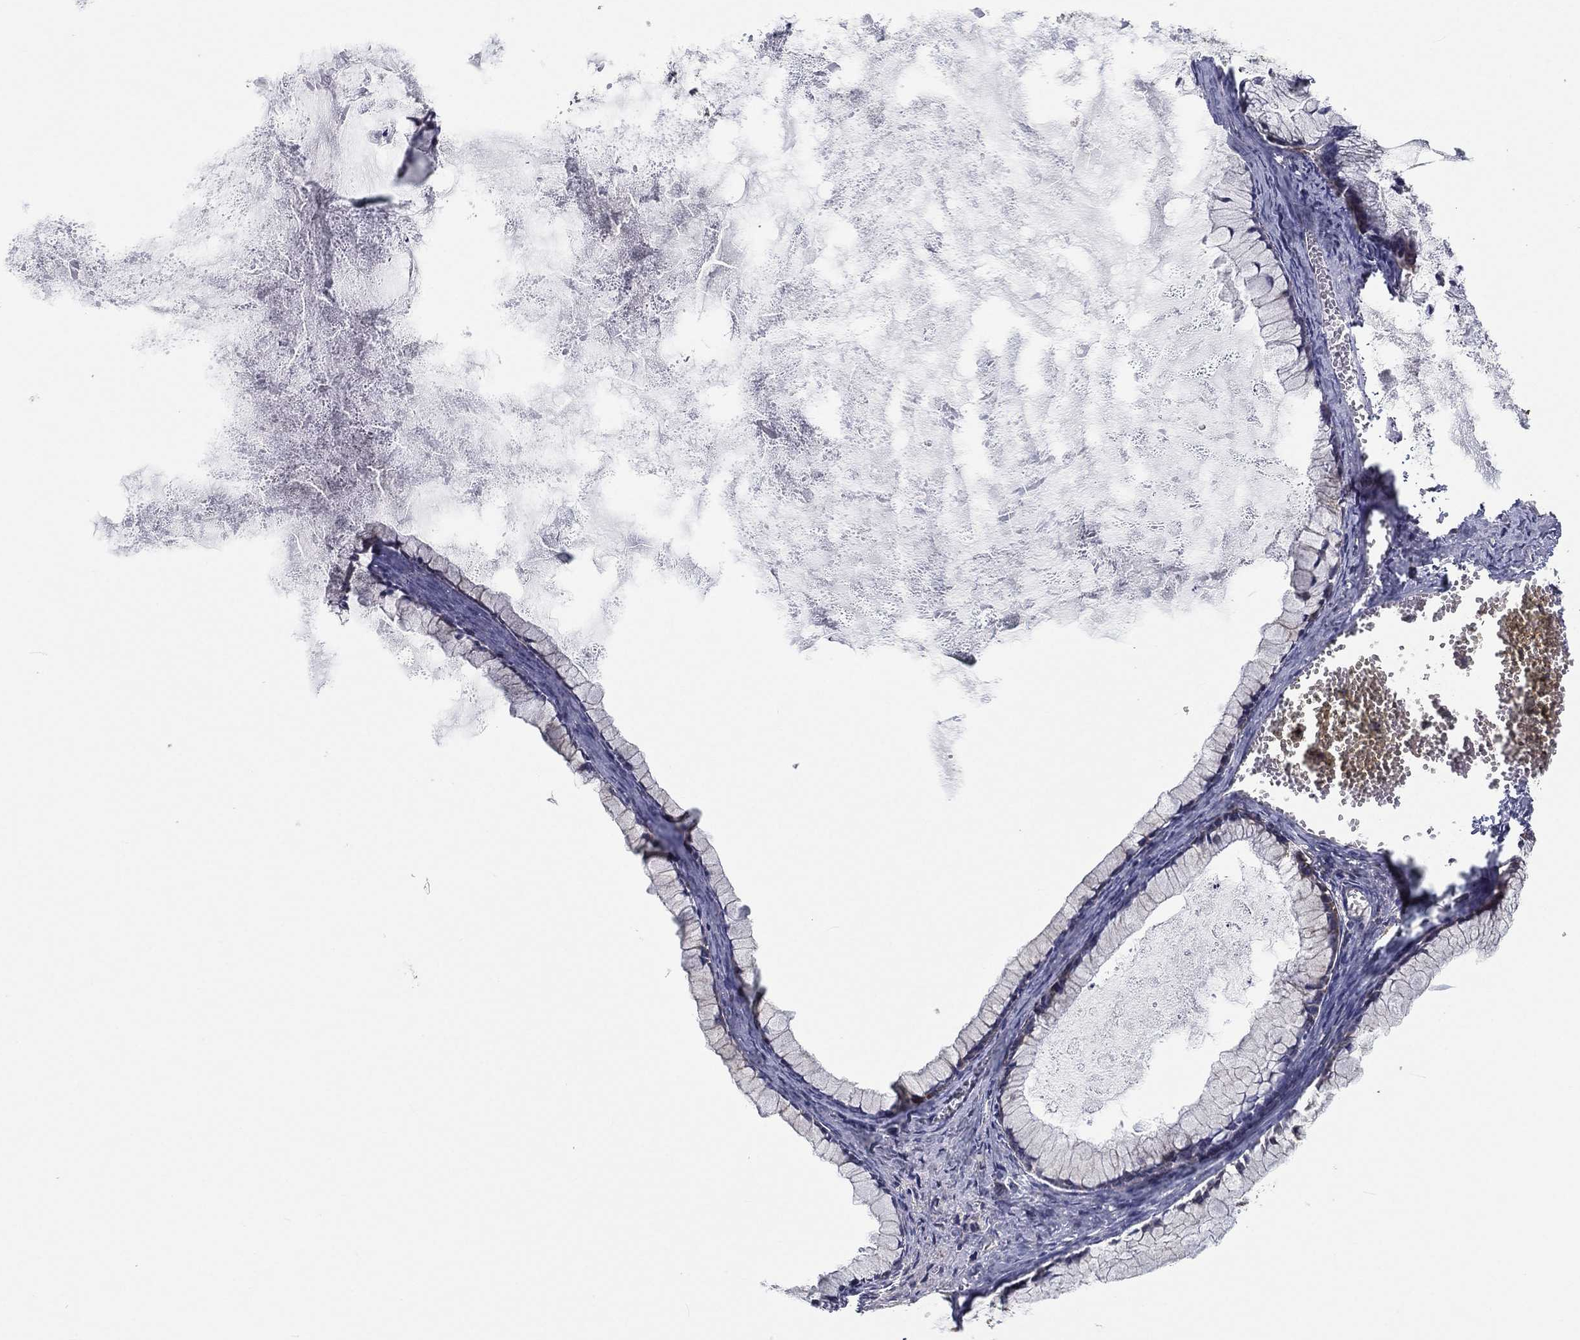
{"staining": {"intensity": "negative", "quantity": "none", "location": "none"}, "tissue": "ovarian cancer", "cell_type": "Tumor cells", "image_type": "cancer", "snomed": [{"axis": "morphology", "description": "Cystadenocarcinoma, mucinous, NOS"}, {"axis": "topography", "description": "Ovary"}], "caption": "Immunohistochemical staining of human mucinous cystadenocarcinoma (ovarian) reveals no significant staining in tumor cells. (DAB (3,3'-diaminobenzidine) immunohistochemistry (IHC) with hematoxylin counter stain).", "gene": "EIF2B5", "patient": {"sex": "female", "age": 41}}